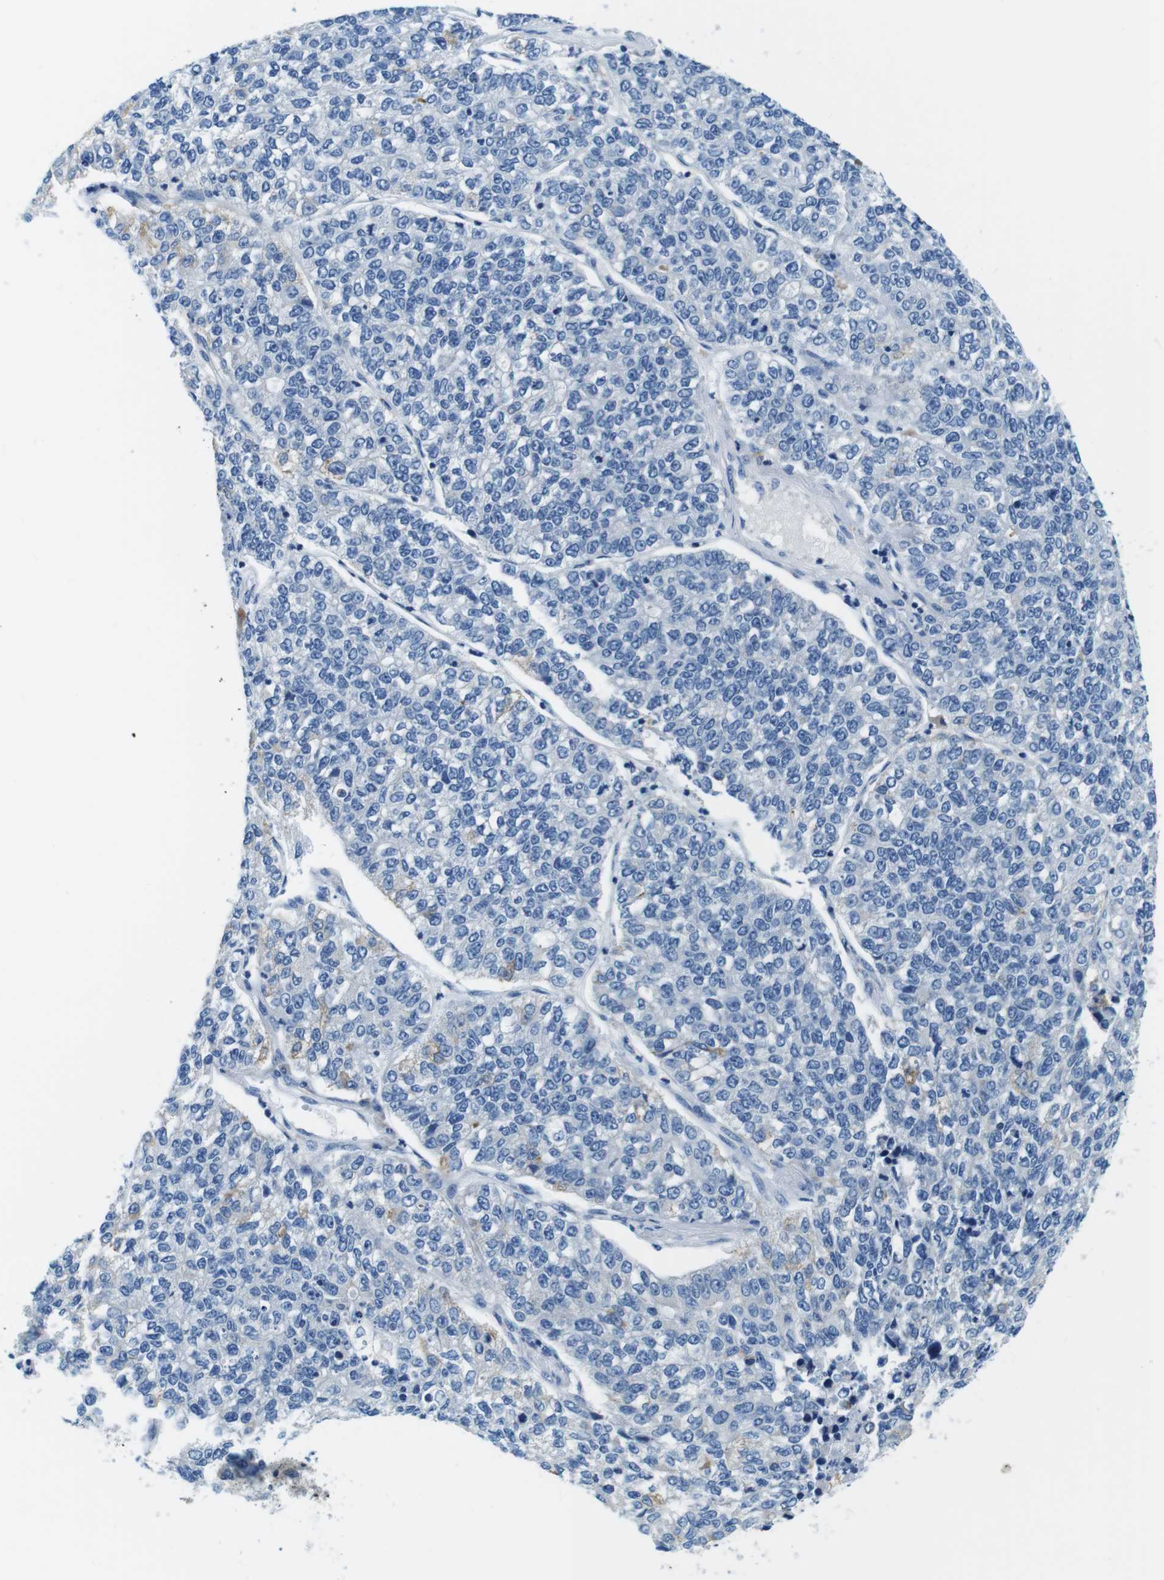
{"staining": {"intensity": "negative", "quantity": "none", "location": "none"}, "tissue": "lung cancer", "cell_type": "Tumor cells", "image_type": "cancer", "snomed": [{"axis": "morphology", "description": "Adenocarcinoma, NOS"}, {"axis": "topography", "description": "Lung"}], "caption": "Immunohistochemistry photomicrograph of neoplastic tissue: human lung cancer (adenocarcinoma) stained with DAB (3,3'-diaminobenzidine) demonstrates no significant protein expression in tumor cells. (DAB (3,3'-diaminobenzidine) immunohistochemistry (IHC) with hematoxylin counter stain).", "gene": "DENND4C", "patient": {"sex": "male", "age": 49}}